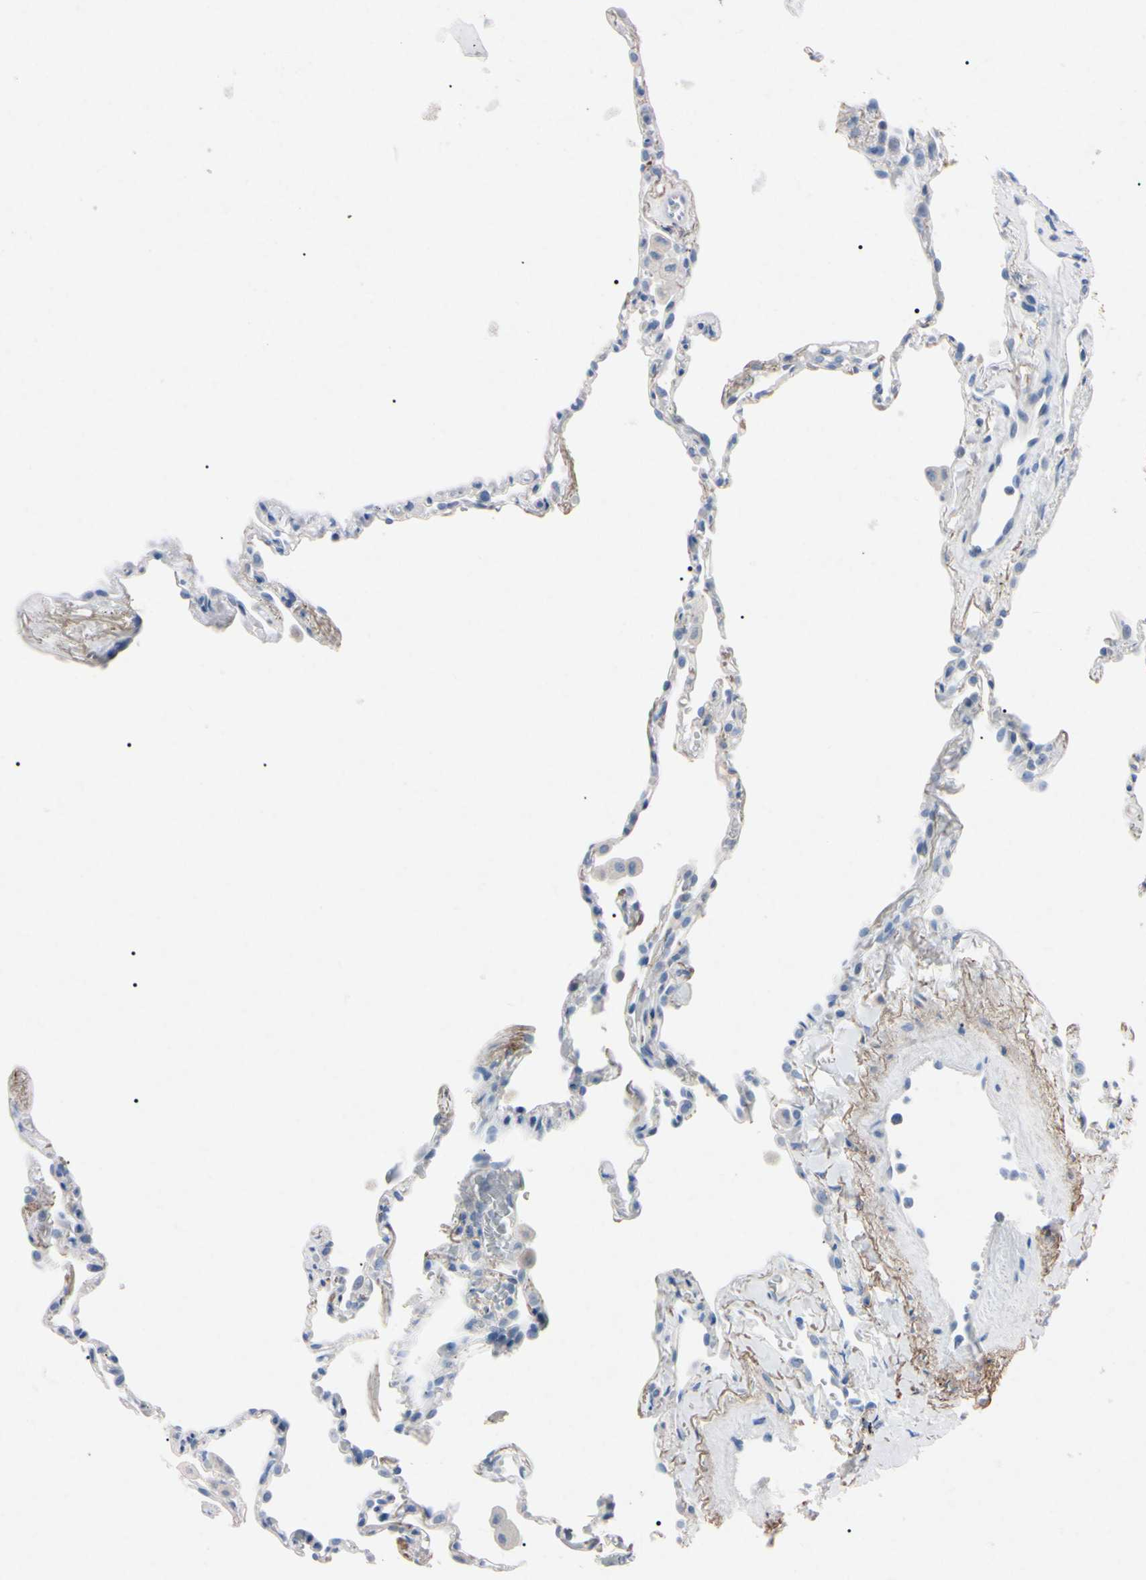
{"staining": {"intensity": "negative", "quantity": "none", "location": "none"}, "tissue": "lung", "cell_type": "Alveolar cells", "image_type": "normal", "snomed": [{"axis": "morphology", "description": "Normal tissue, NOS"}, {"axis": "topography", "description": "Lung"}], "caption": "DAB (3,3'-diaminobenzidine) immunohistochemical staining of benign lung reveals no significant staining in alveolar cells.", "gene": "ELN", "patient": {"sex": "male", "age": 59}}